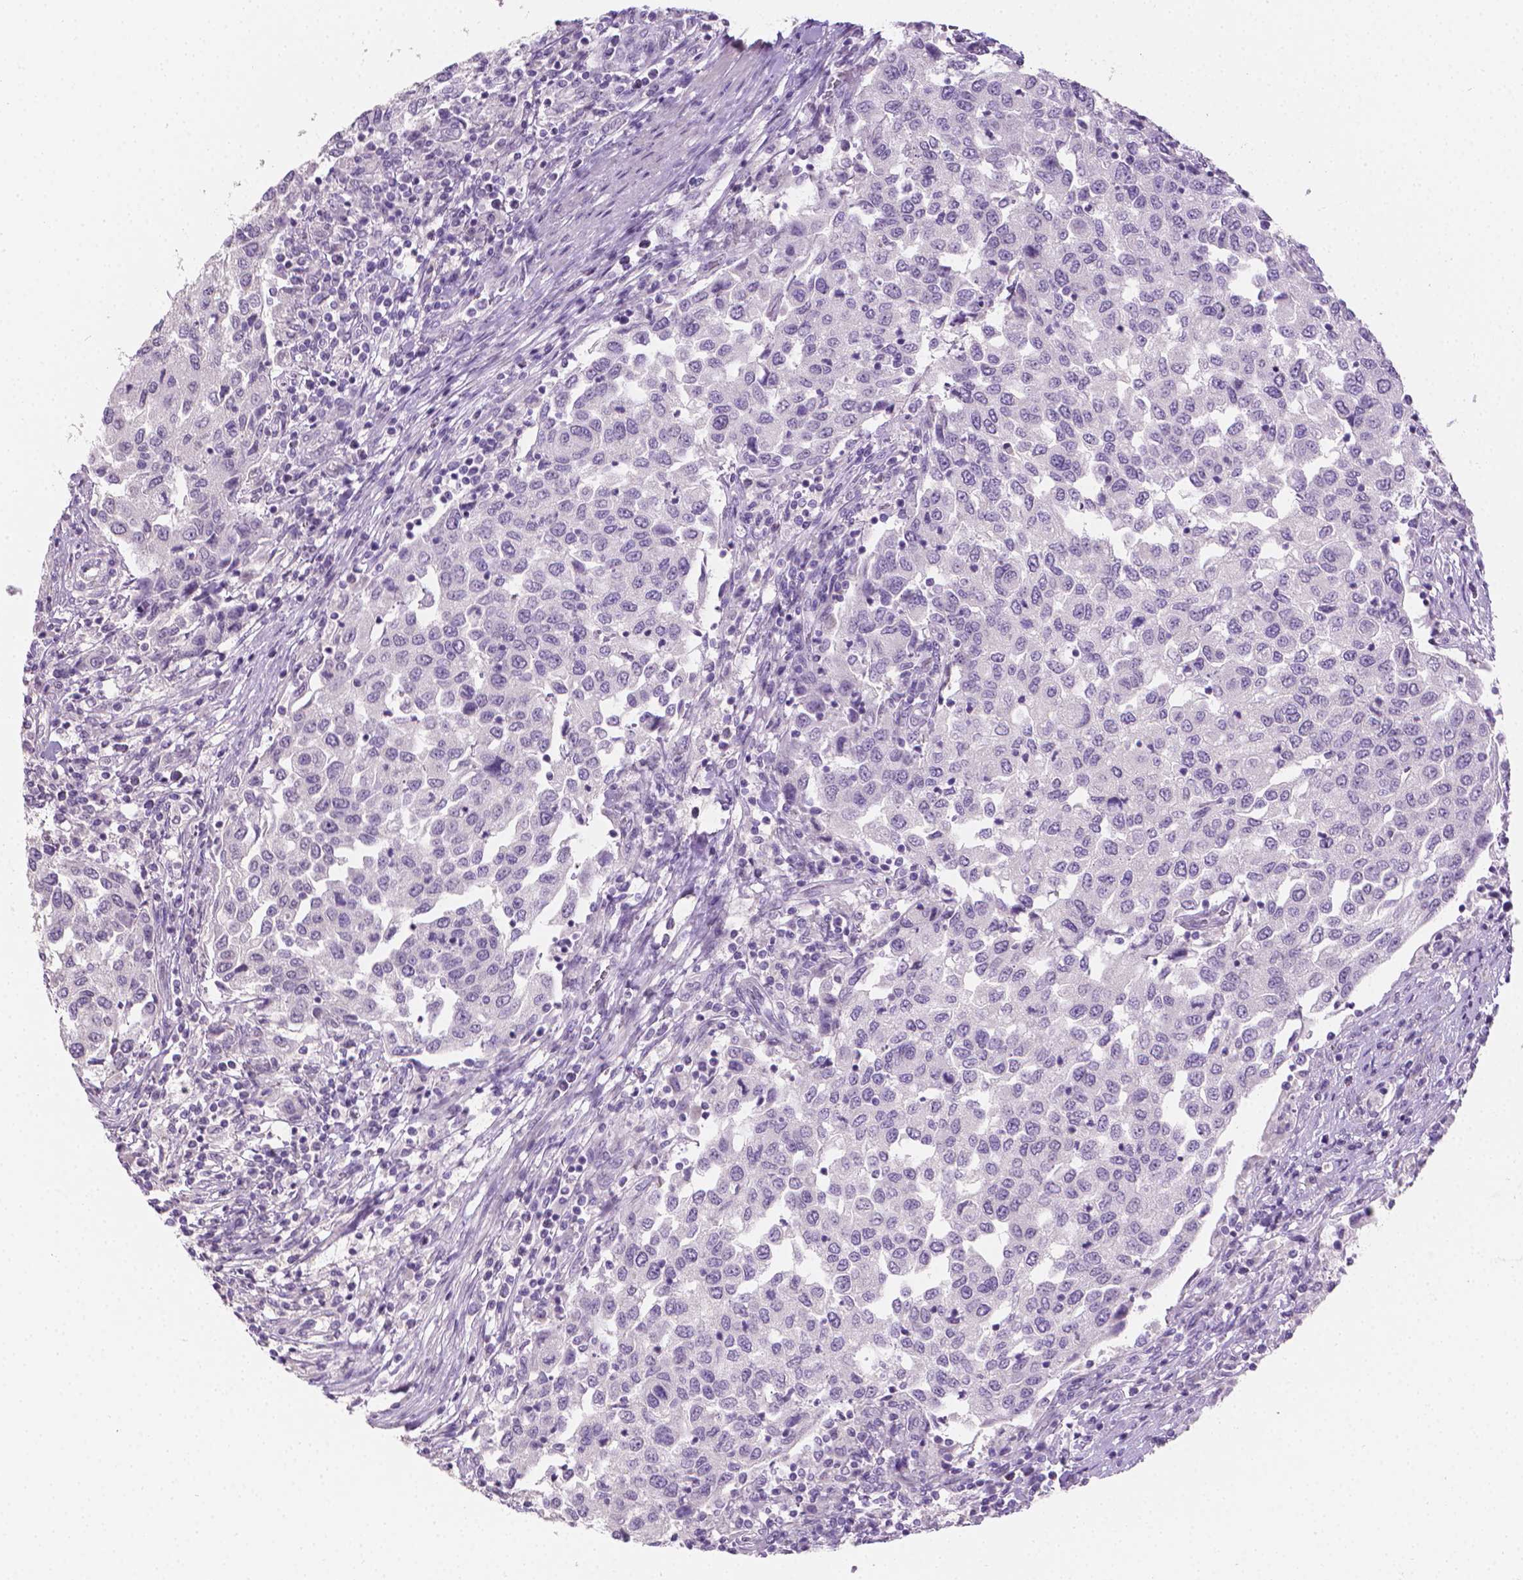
{"staining": {"intensity": "negative", "quantity": "none", "location": "none"}, "tissue": "urothelial cancer", "cell_type": "Tumor cells", "image_type": "cancer", "snomed": [{"axis": "morphology", "description": "Urothelial carcinoma, High grade"}, {"axis": "topography", "description": "Urinary bladder"}], "caption": "Tumor cells show no significant staining in urothelial cancer.", "gene": "TNNI2", "patient": {"sex": "female", "age": 78}}